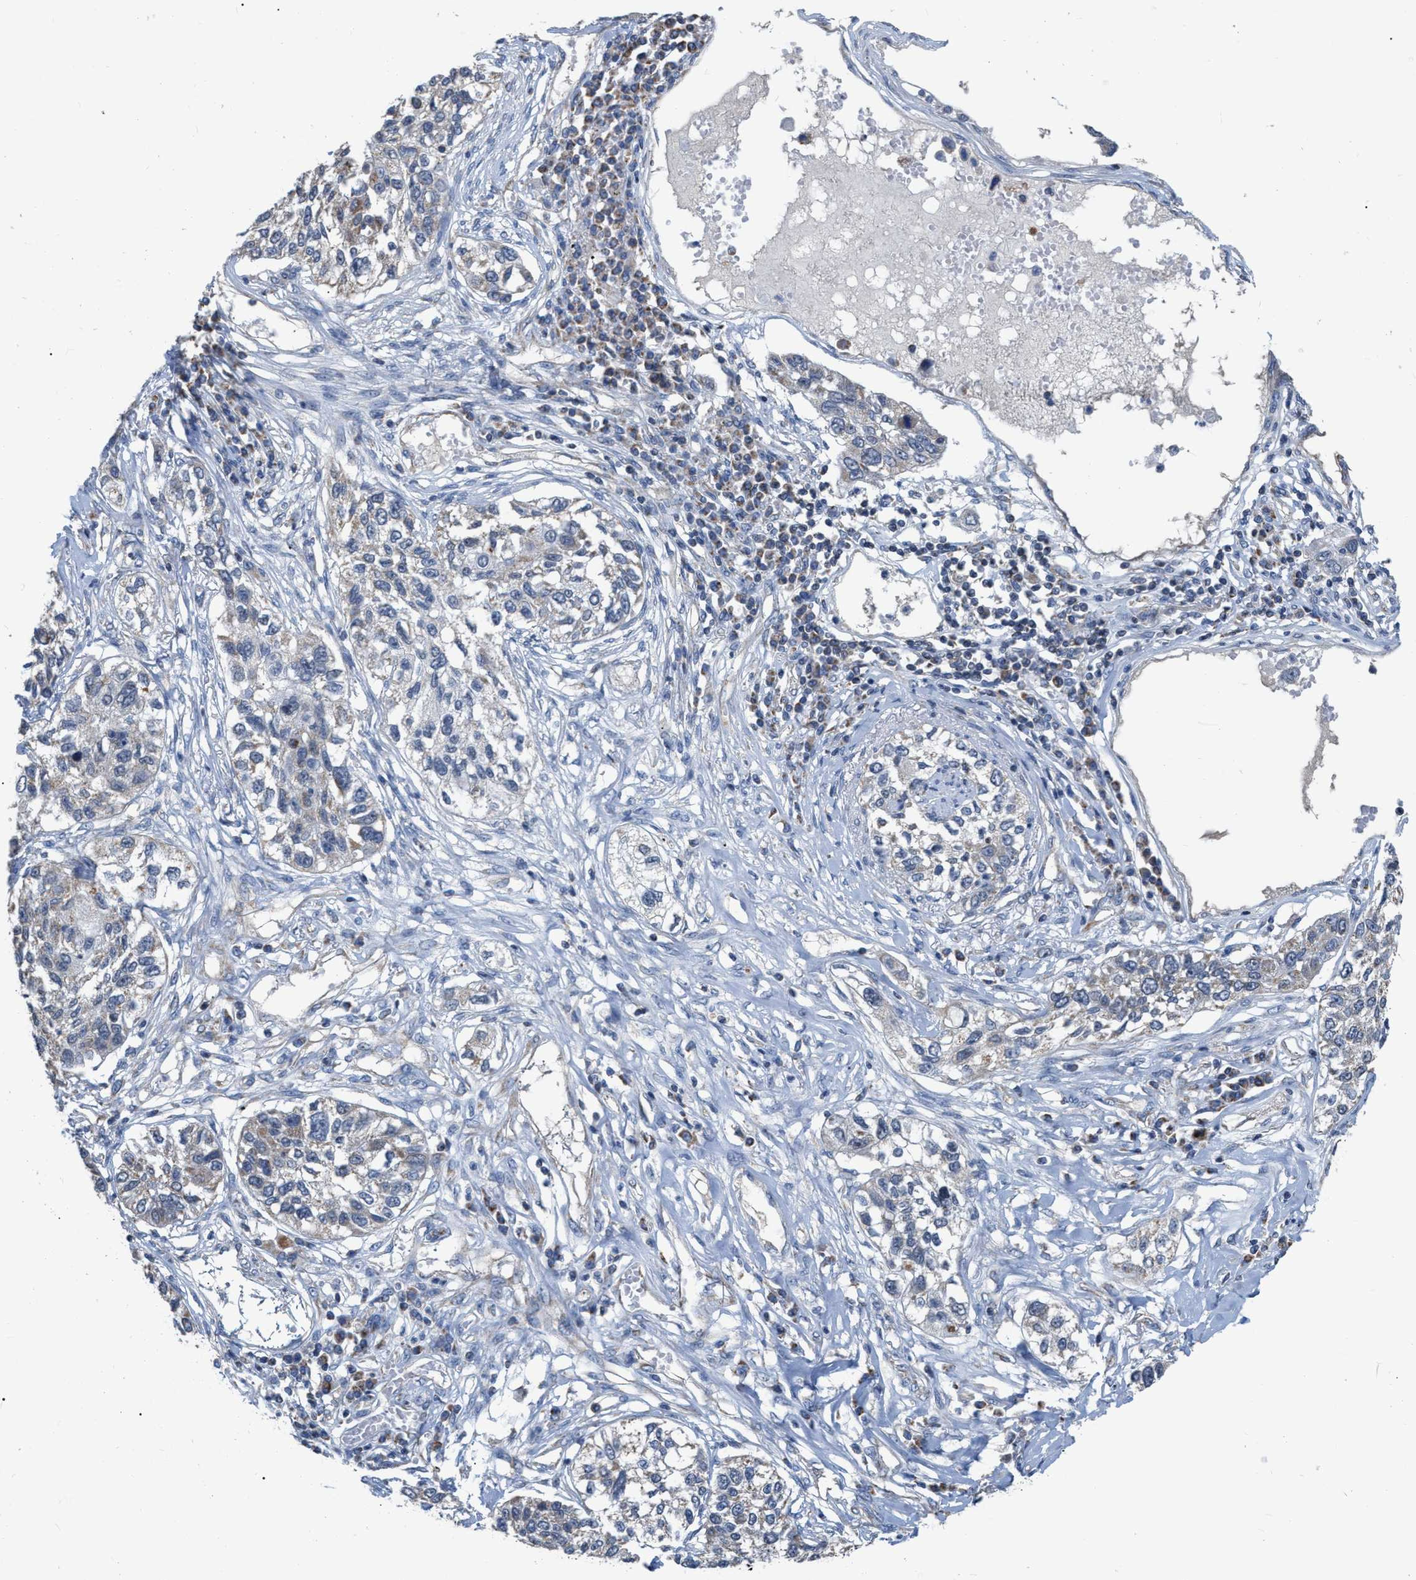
{"staining": {"intensity": "negative", "quantity": "none", "location": "none"}, "tissue": "lung cancer", "cell_type": "Tumor cells", "image_type": "cancer", "snomed": [{"axis": "morphology", "description": "Squamous cell carcinoma, NOS"}, {"axis": "topography", "description": "Lung"}], "caption": "The image shows no staining of tumor cells in lung cancer (squamous cell carcinoma).", "gene": "DDX56", "patient": {"sex": "male", "age": 71}}